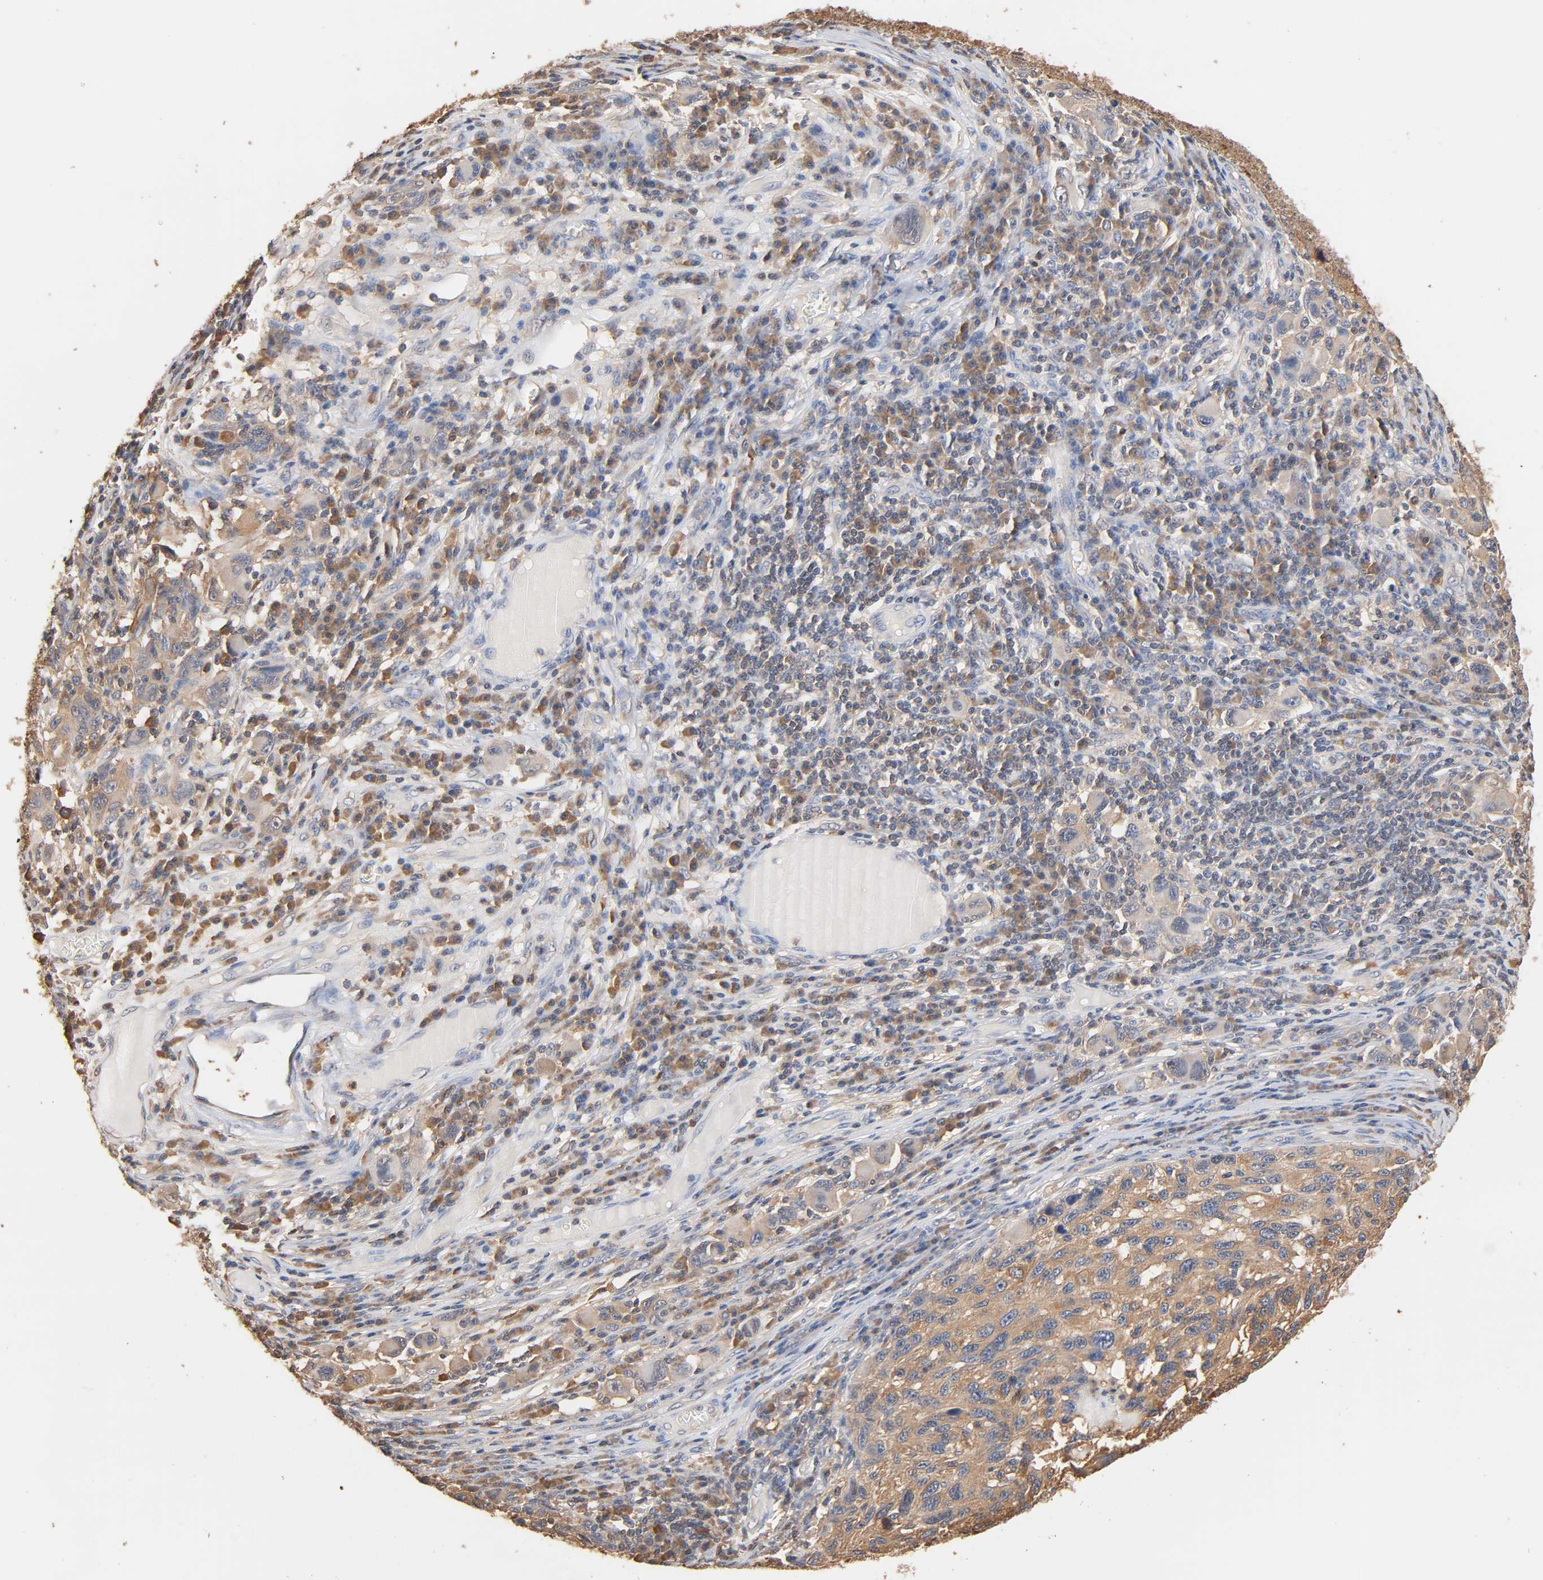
{"staining": {"intensity": "weak", "quantity": ">75%", "location": "cytoplasmic/membranous"}, "tissue": "melanoma", "cell_type": "Tumor cells", "image_type": "cancer", "snomed": [{"axis": "morphology", "description": "Malignant melanoma, NOS"}, {"axis": "topography", "description": "Skin"}], "caption": "Malignant melanoma was stained to show a protein in brown. There is low levels of weak cytoplasmic/membranous positivity in about >75% of tumor cells. (DAB (3,3'-diaminobenzidine) IHC, brown staining for protein, blue staining for nuclei).", "gene": "ALDOA", "patient": {"sex": "male", "age": 53}}